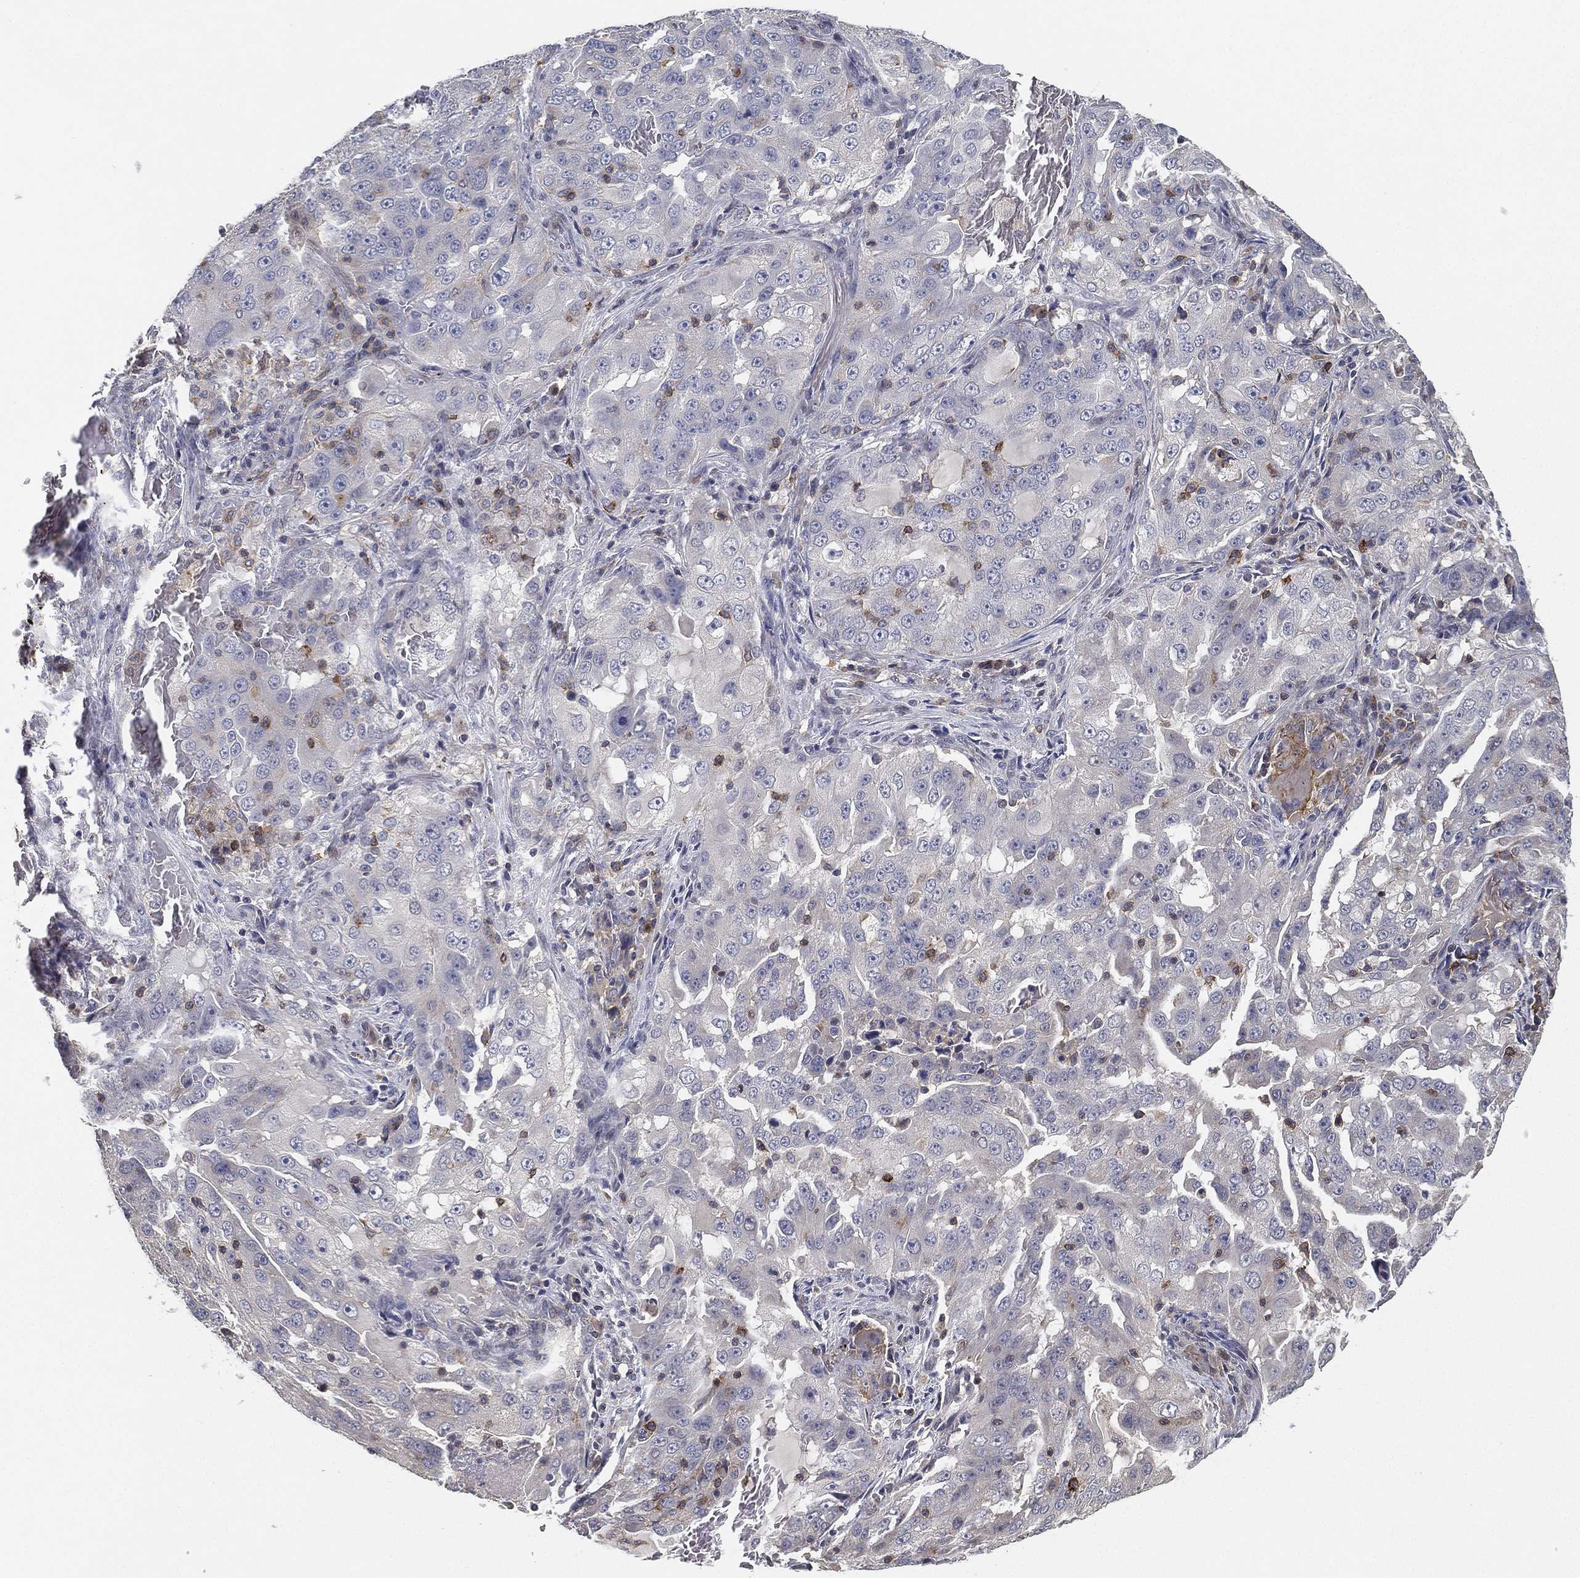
{"staining": {"intensity": "negative", "quantity": "none", "location": "none"}, "tissue": "lung cancer", "cell_type": "Tumor cells", "image_type": "cancer", "snomed": [{"axis": "morphology", "description": "Adenocarcinoma, NOS"}, {"axis": "topography", "description": "Lung"}], "caption": "Protein analysis of lung cancer demonstrates no significant expression in tumor cells.", "gene": "CFAP251", "patient": {"sex": "female", "age": 61}}